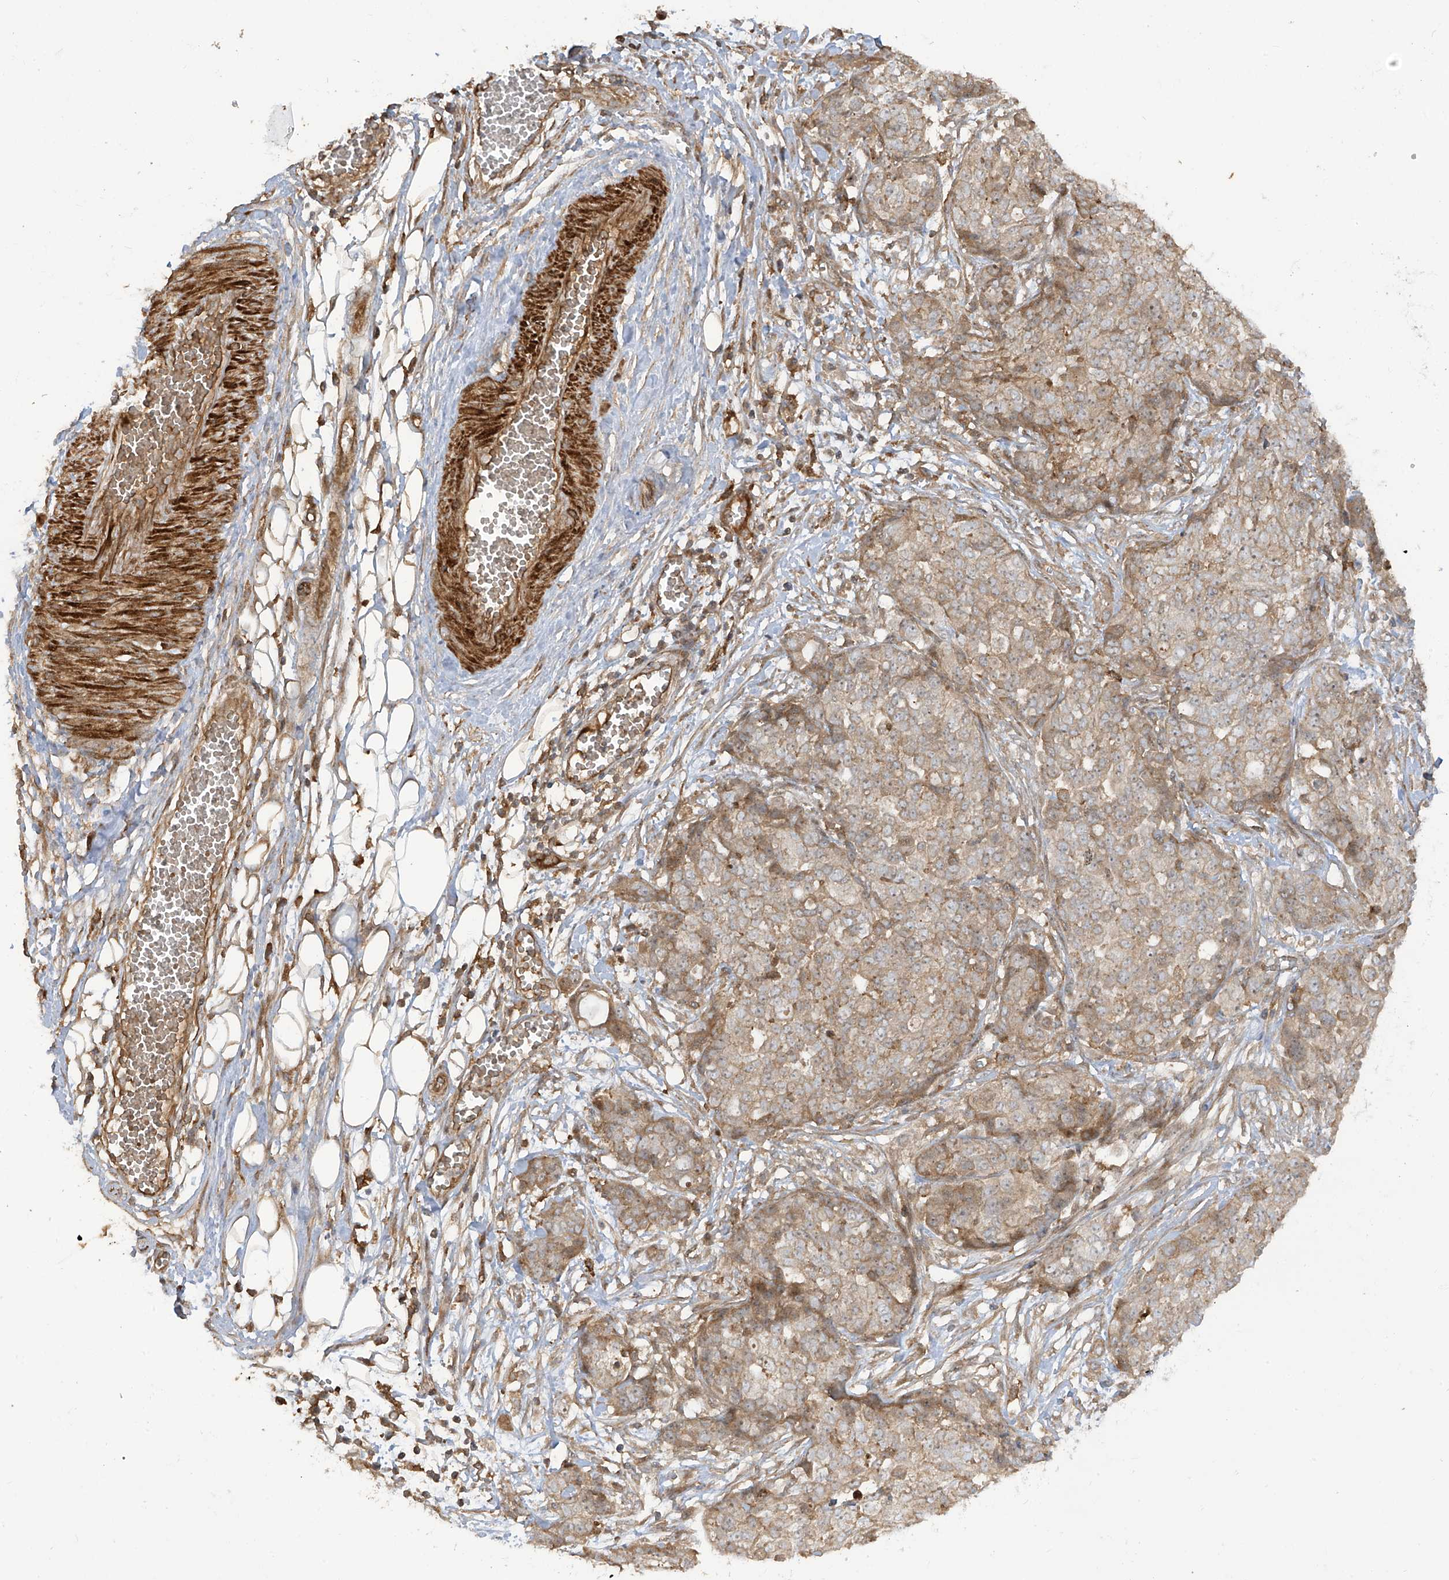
{"staining": {"intensity": "moderate", "quantity": ">75%", "location": "cytoplasmic/membranous"}, "tissue": "ovarian cancer", "cell_type": "Tumor cells", "image_type": "cancer", "snomed": [{"axis": "morphology", "description": "Cystadenocarcinoma, serous, NOS"}, {"axis": "topography", "description": "Soft tissue"}, {"axis": "topography", "description": "Ovary"}], "caption": "Immunohistochemical staining of human ovarian cancer (serous cystadenocarcinoma) demonstrates medium levels of moderate cytoplasmic/membranous expression in approximately >75% of tumor cells.", "gene": "ENTR1", "patient": {"sex": "female", "age": 57}}